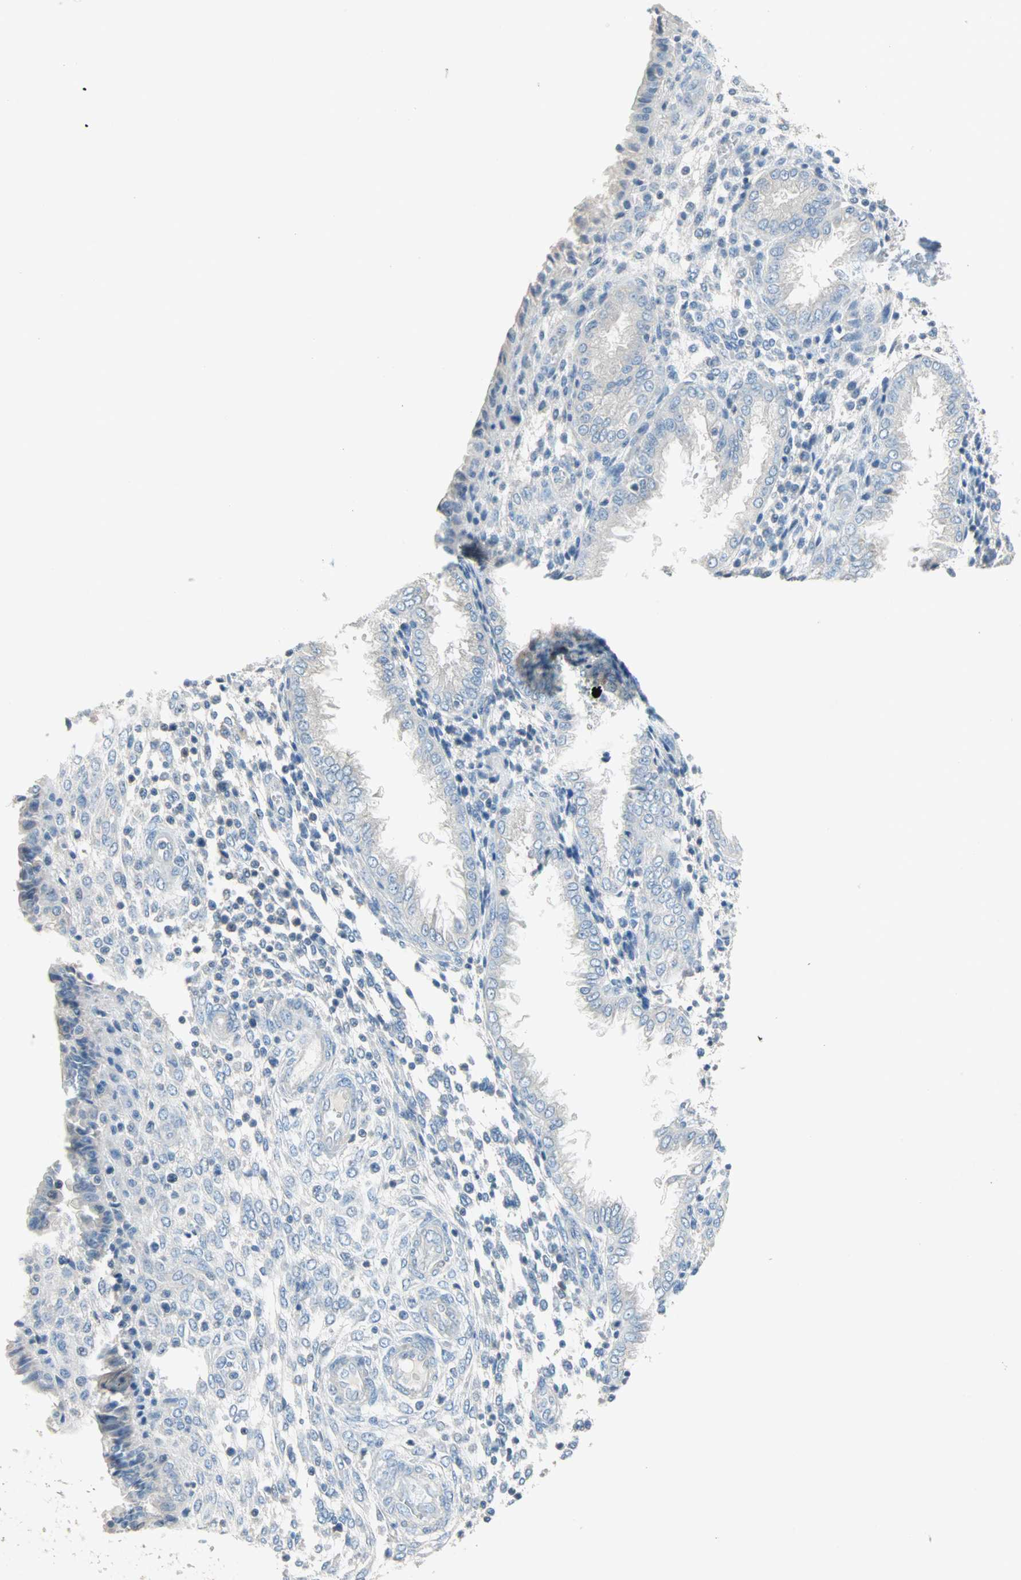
{"staining": {"intensity": "negative", "quantity": "none", "location": "none"}, "tissue": "endometrium", "cell_type": "Cells in endometrial stroma", "image_type": "normal", "snomed": [{"axis": "morphology", "description": "Normal tissue, NOS"}, {"axis": "topography", "description": "Endometrium"}], "caption": "A micrograph of endometrium stained for a protein demonstrates no brown staining in cells in endometrial stroma. Nuclei are stained in blue.", "gene": "ACVRL1", "patient": {"sex": "female", "age": 33}}